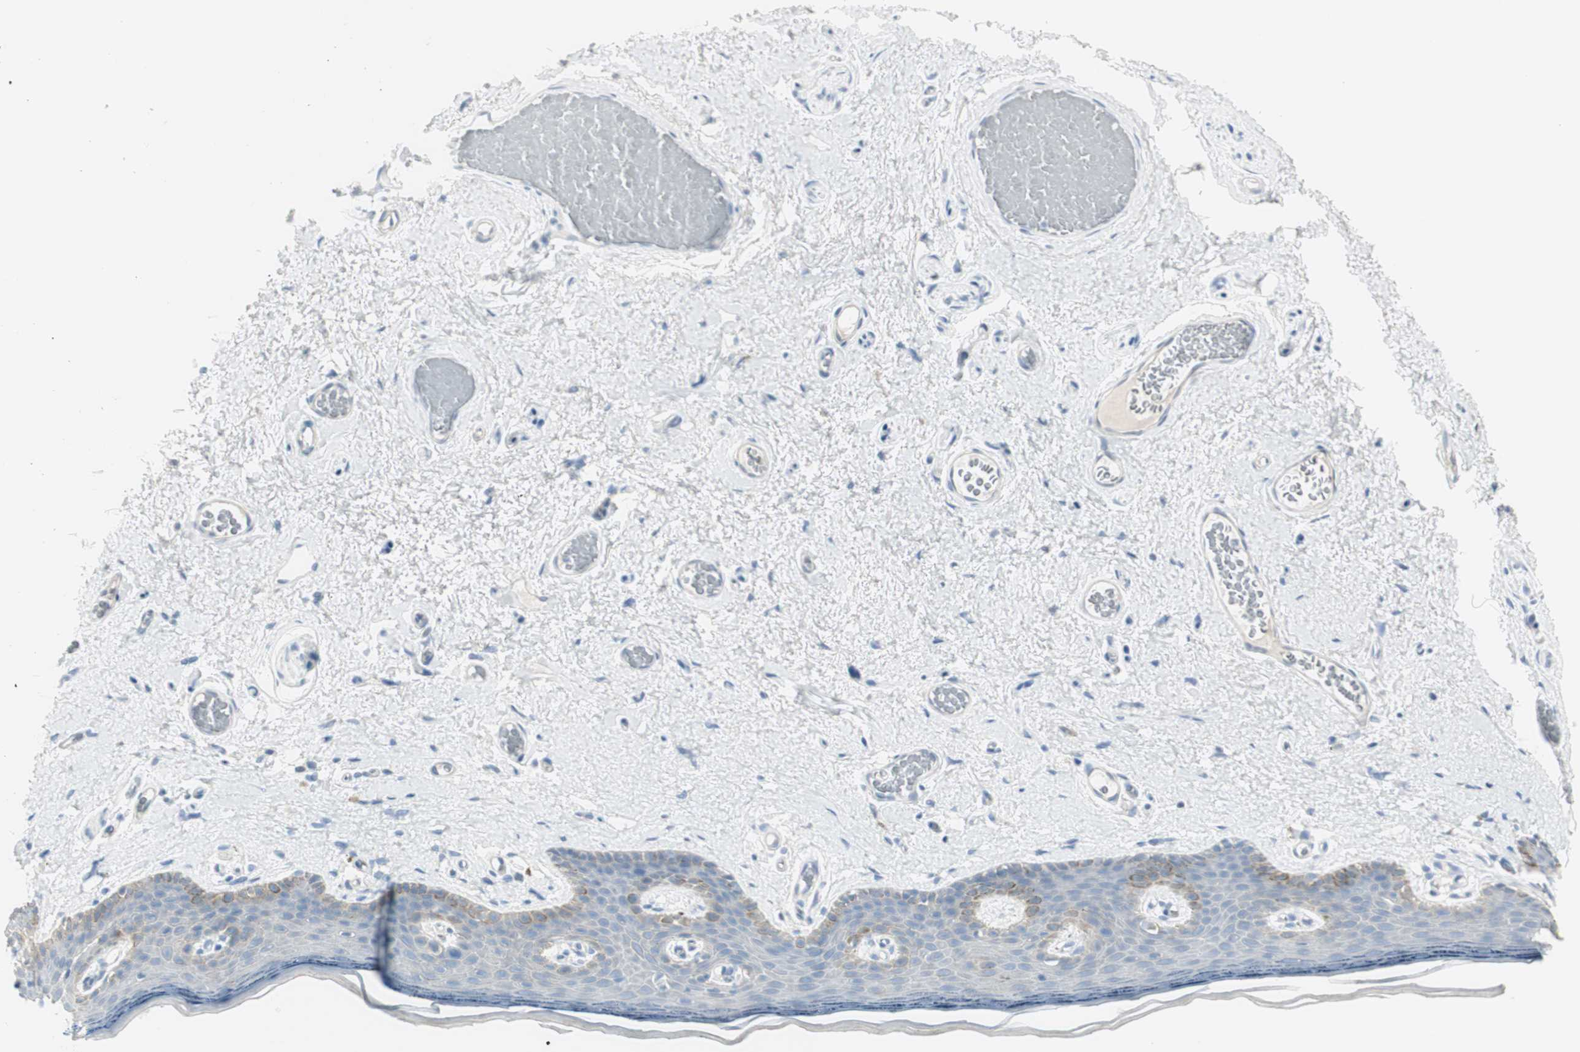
{"staining": {"intensity": "moderate", "quantity": "<25%", "location": "cytoplasmic/membranous"}, "tissue": "skin", "cell_type": "Epidermal cells", "image_type": "normal", "snomed": [{"axis": "morphology", "description": "Normal tissue, NOS"}, {"axis": "topography", "description": "Vulva"}], "caption": "Protein expression analysis of unremarkable human skin reveals moderate cytoplasmic/membranous positivity in approximately <25% of epidermal cells. Nuclei are stained in blue.", "gene": "CDHR5", "patient": {"sex": "female", "age": 54}}